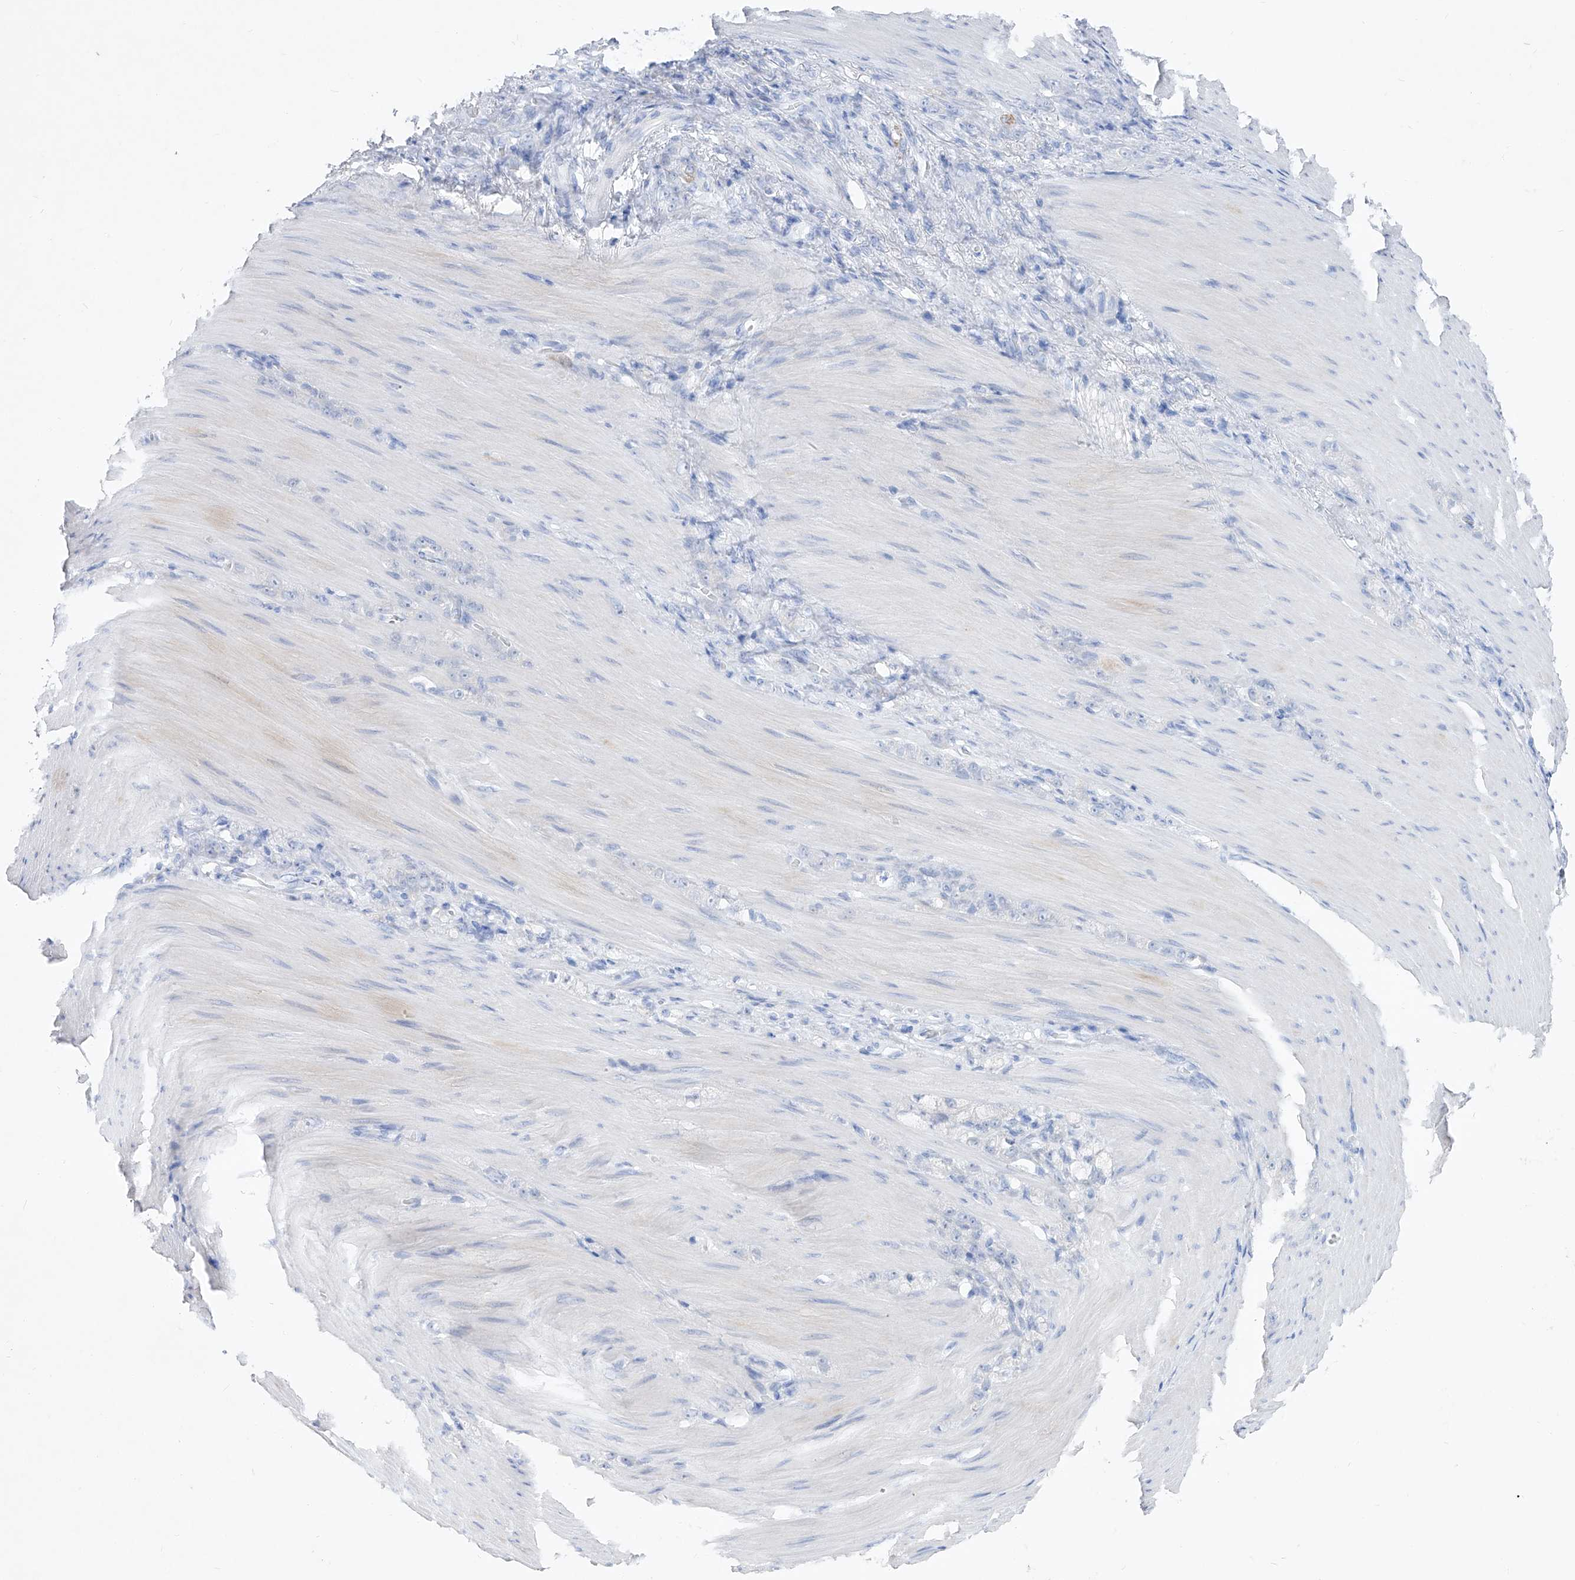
{"staining": {"intensity": "negative", "quantity": "none", "location": "none"}, "tissue": "stomach cancer", "cell_type": "Tumor cells", "image_type": "cancer", "snomed": [{"axis": "morphology", "description": "Normal tissue, NOS"}, {"axis": "morphology", "description": "Adenocarcinoma, NOS"}, {"axis": "topography", "description": "Stomach"}], "caption": "This is a micrograph of immunohistochemistry staining of stomach adenocarcinoma, which shows no positivity in tumor cells.", "gene": "FRS3", "patient": {"sex": "male", "age": 82}}